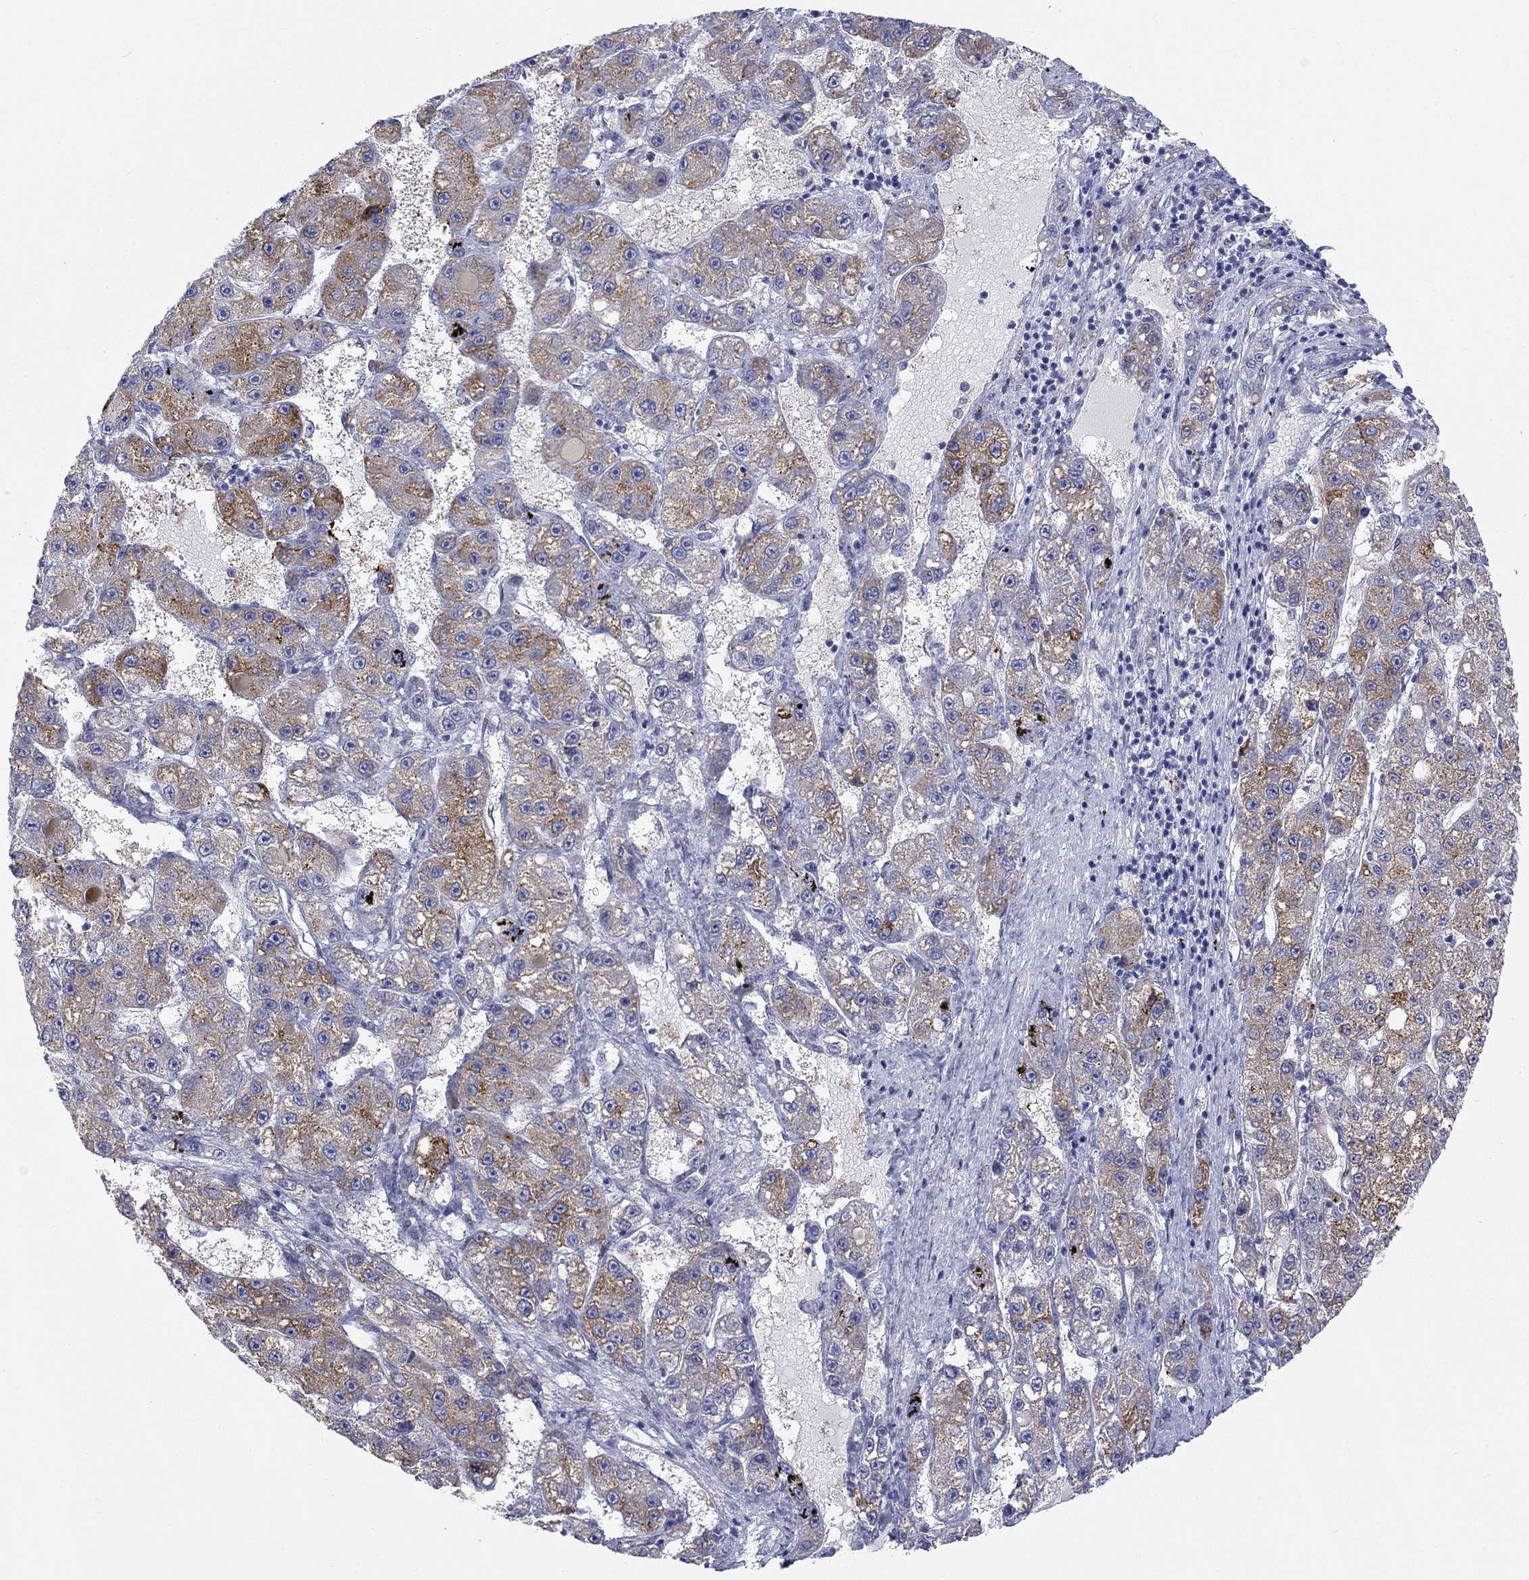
{"staining": {"intensity": "moderate", "quantity": "<25%", "location": "cytoplasmic/membranous"}, "tissue": "liver cancer", "cell_type": "Tumor cells", "image_type": "cancer", "snomed": [{"axis": "morphology", "description": "Carcinoma, Hepatocellular, NOS"}, {"axis": "topography", "description": "Liver"}], "caption": "Brown immunohistochemical staining in liver cancer displays moderate cytoplasmic/membranous staining in approximately <25% of tumor cells.", "gene": "EGFLAM", "patient": {"sex": "female", "age": 65}}